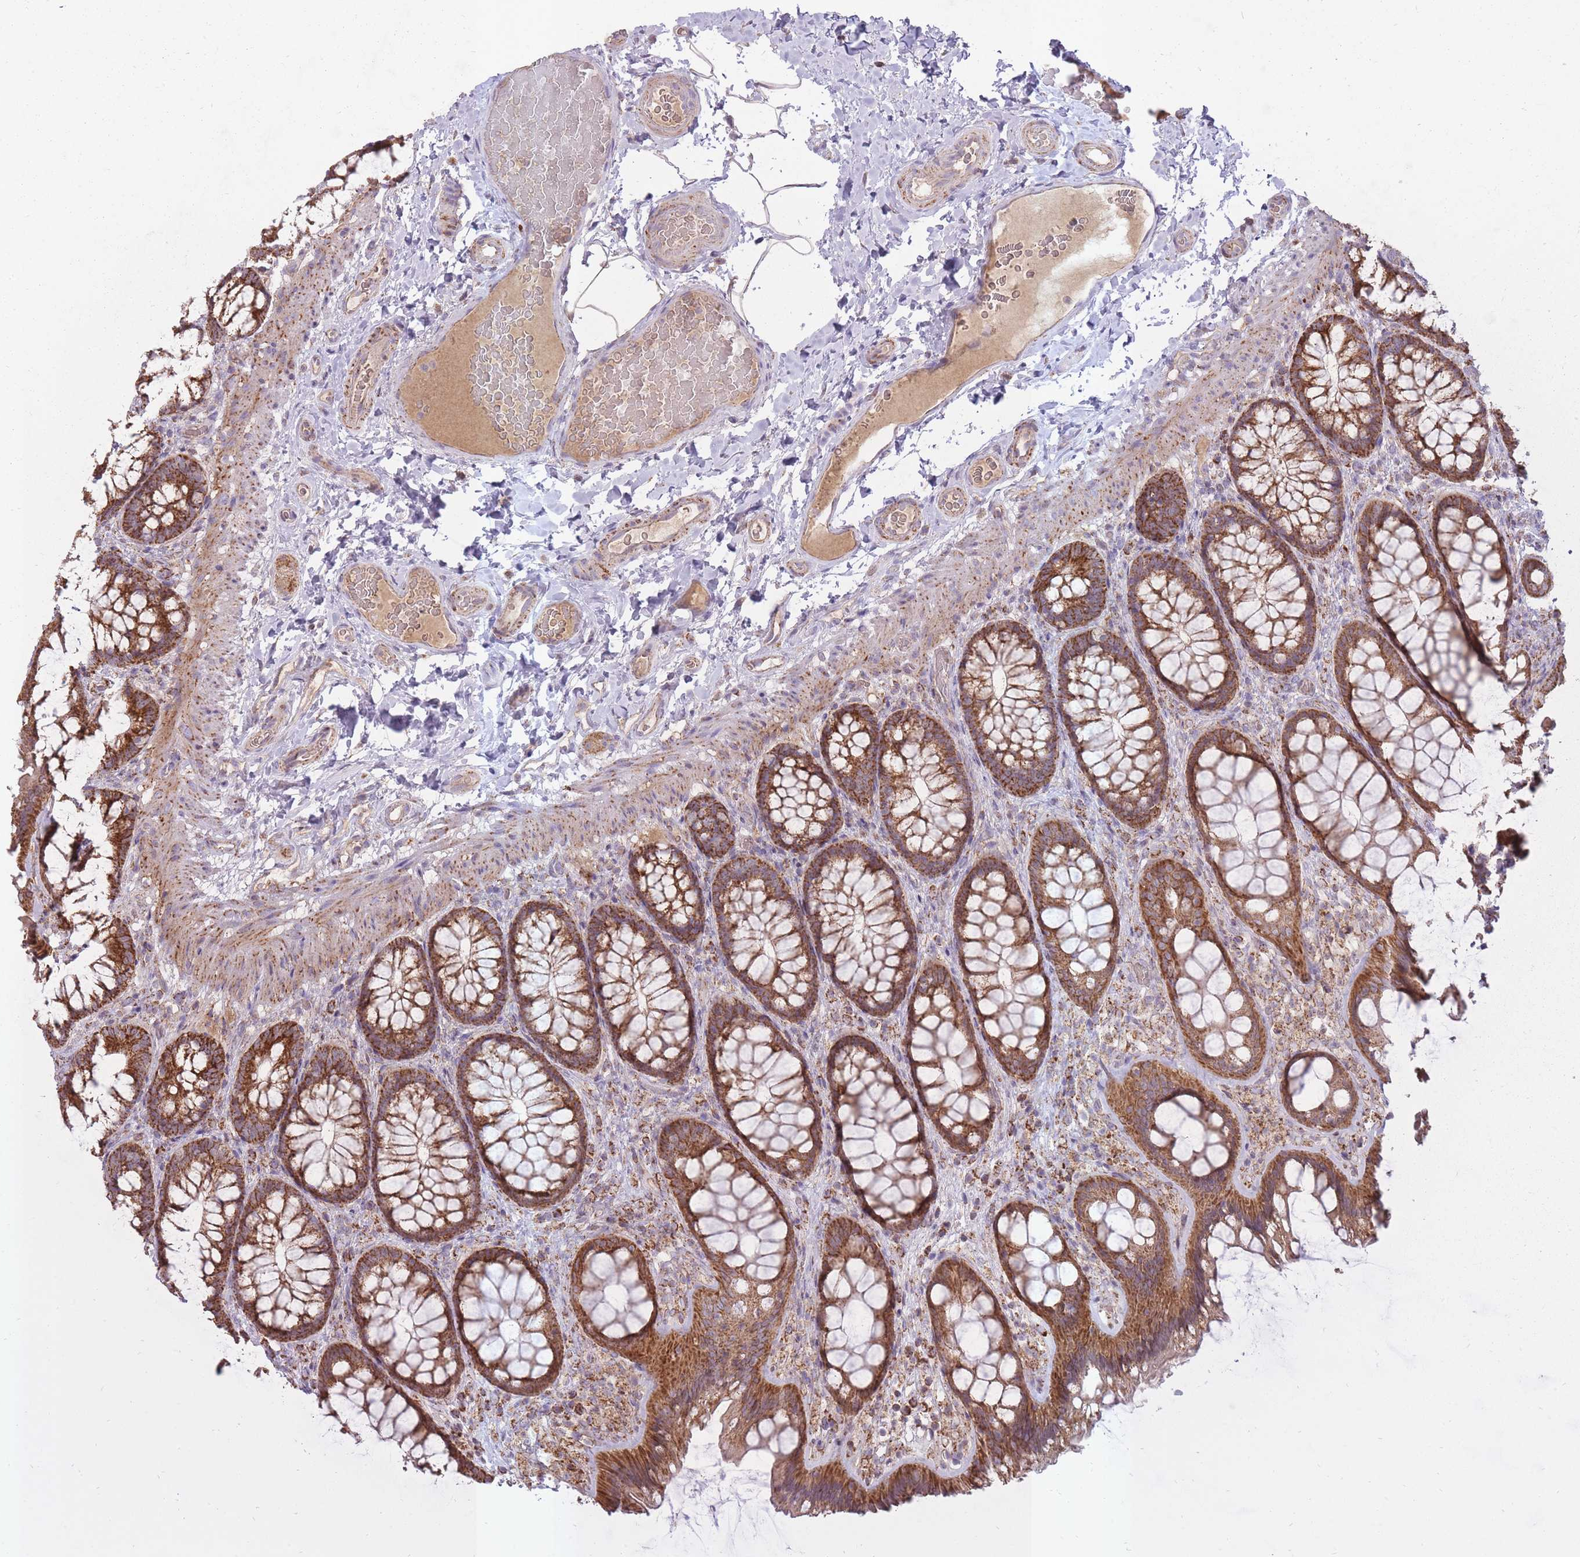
{"staining": {"intensity": "weak", "quantity": "25%-75%", "location": "cytoplasmic/membranous"}, "tissue": "colon", "cell_type": "Endothelial cells", "image_type": "normal", "snomed": [{"axis": "morphology", "description": "Normal tissue, NOS"}, {"axis": "topography", "description": "Colon"}], "caption": "Immunohistochemistry micrograph of normal colon stained for a protein (brown), which reveals low levels of weak cytoplasmic/membranous positivity in about 25%-75% of endothelial cells.", "gene": "LIN7C", "patient": {"sex": "male", "age": 46}}